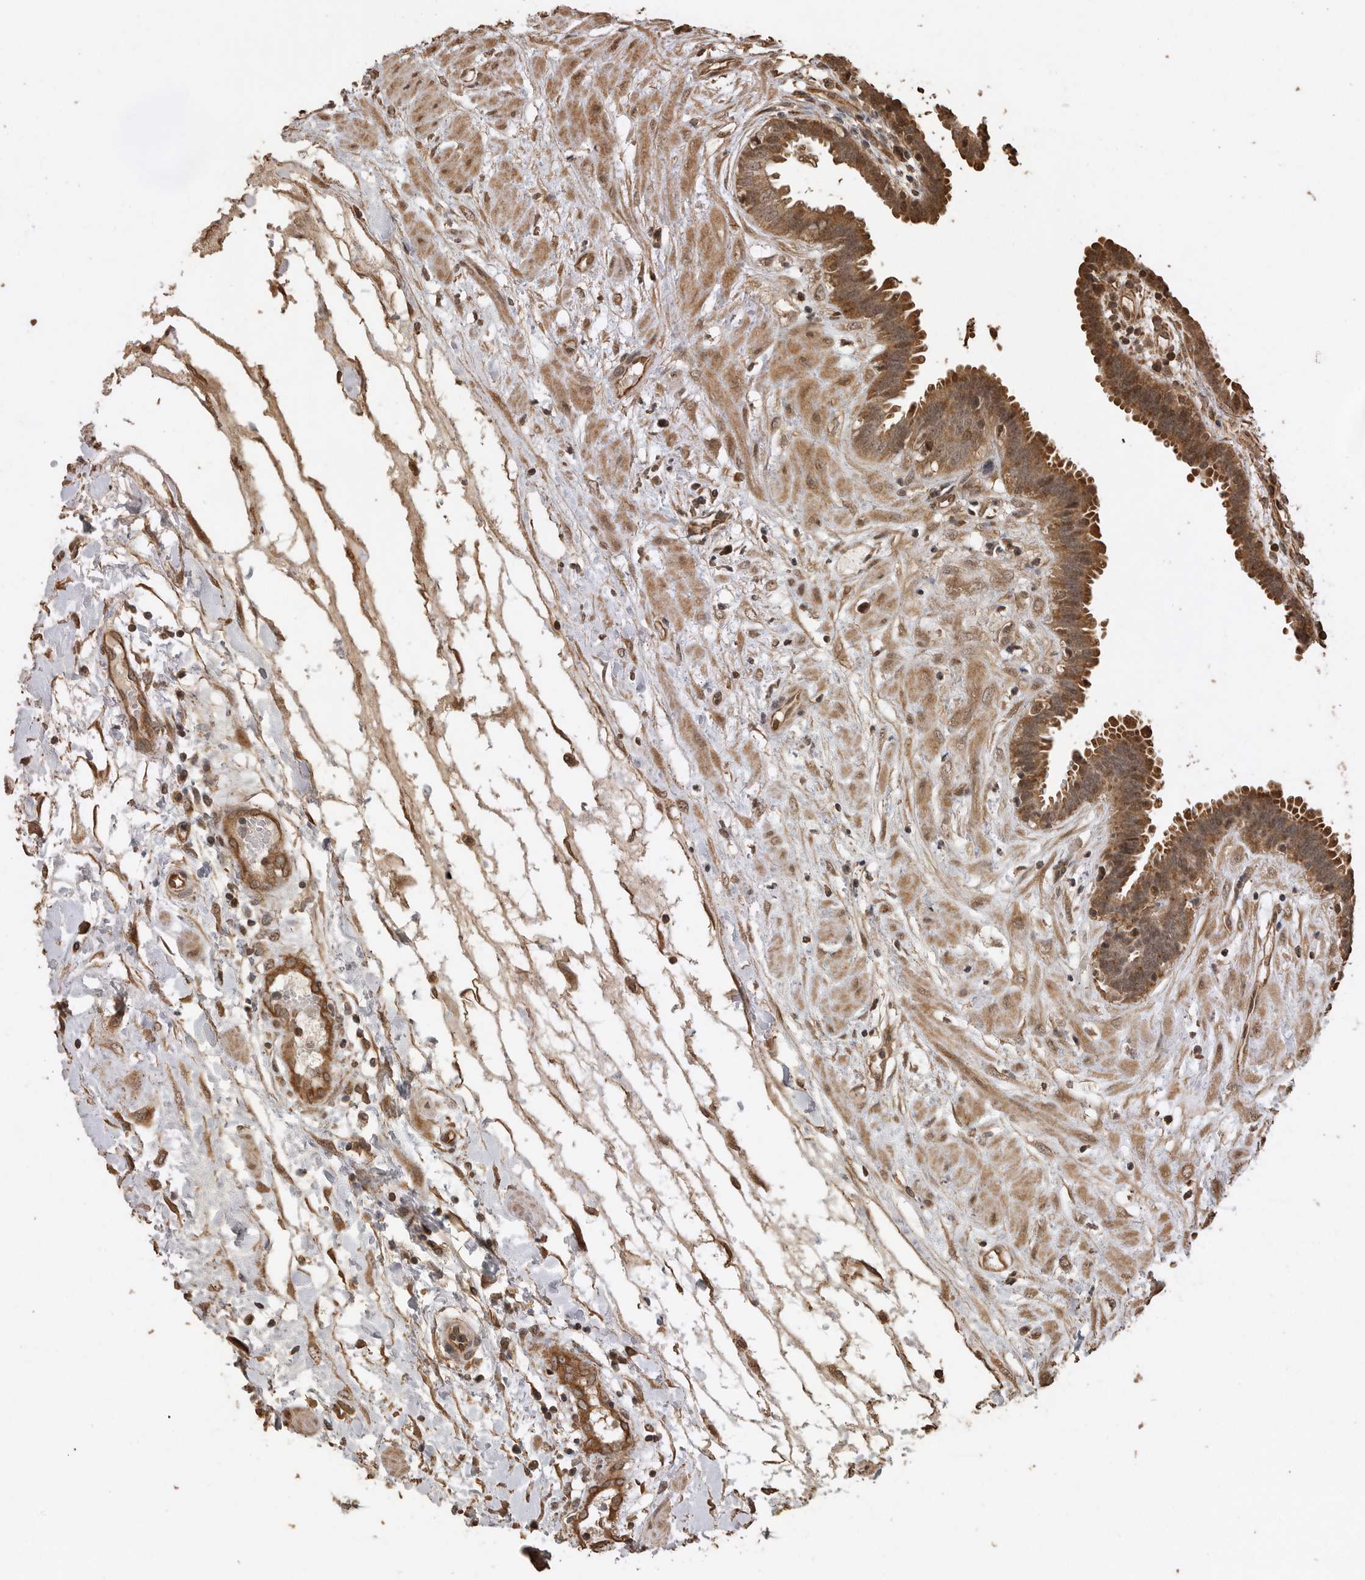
{"staining": {"intensity": "moderate", "quantity": ">75%", "location": "cytoplasmic/membranous"}, "tissue": "fallopian tube", "cell_type": "Glandular cells", "image_type": "normal", "snomed": [{"axis": "morphology", "description": "Normal tissue, NOS"}, {"axis": "topography", "description": "Fallopian tube"}, {"axis": "topography", "description": "Placenta"}], "caption": "DAB immunohistochemical staining of unremarkable human fallopian tube displays moderate cytoplasmic/membranous protein positivity in about >75% of glandular cells.", "gene": "PINK1", "patient": {"sex": "female", "age": 32}}